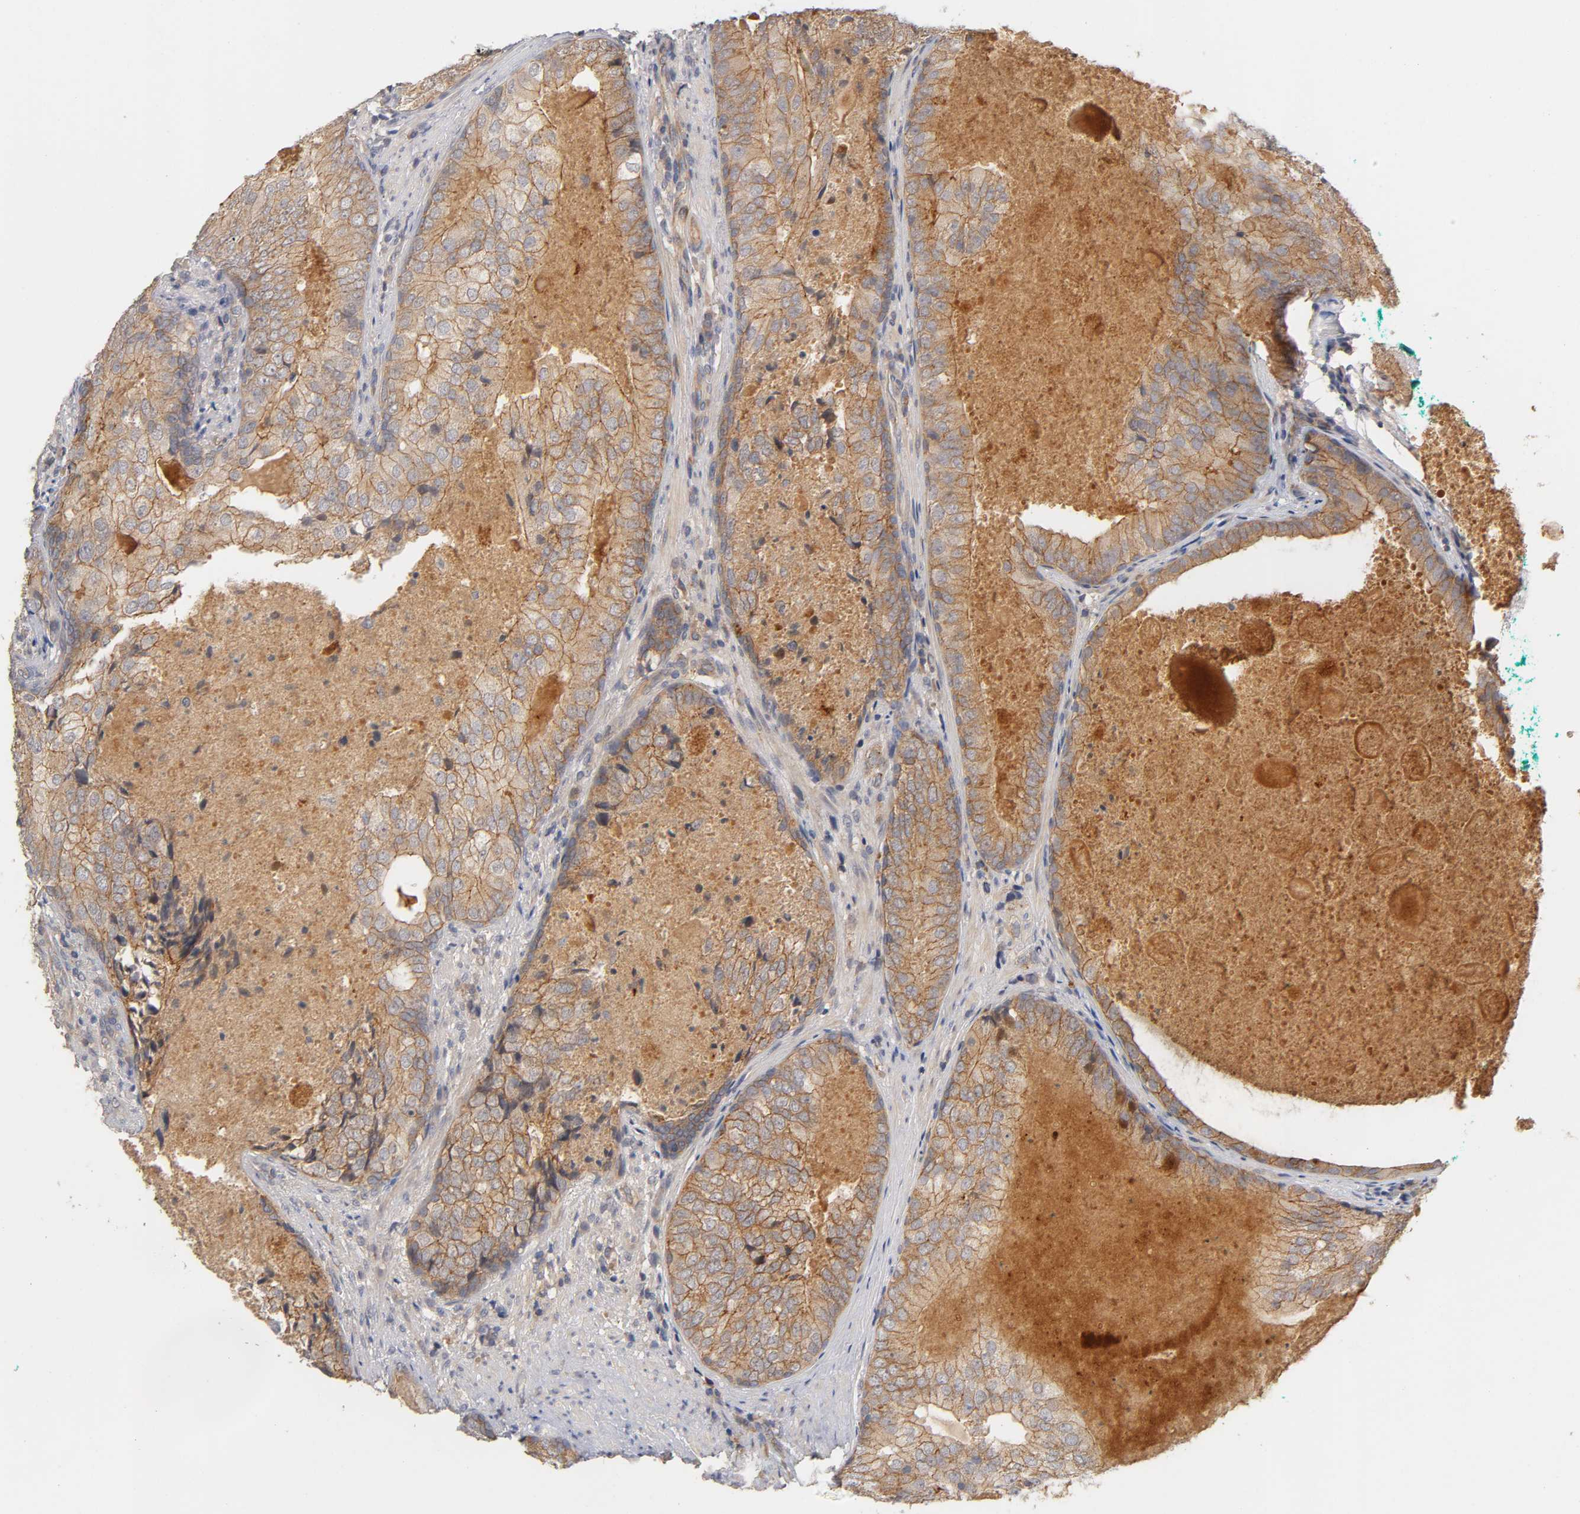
{"staining": {"intensity": "moderate", "quantity": ">75%", "location": "cytoplasmic/membranous"}, "tissue": "prostate cancer", "cell_type": "Tumor cells", "image_type": "cancer", "snomed": [{"axis": "morphology", "description": "Adenocarcinoma, High grade"}, {"axis": "topography", "description": "Prostate"}], "caption": "This is a photomicrograph of IHC staining of prostate cancer (adenocarcinoma (high-grade)), which shows moderate positivity in the cytoplasmic/membranous of tumor cells.", "gene": "PDZD11", "patient": {"sex": "male", "age": 66}}